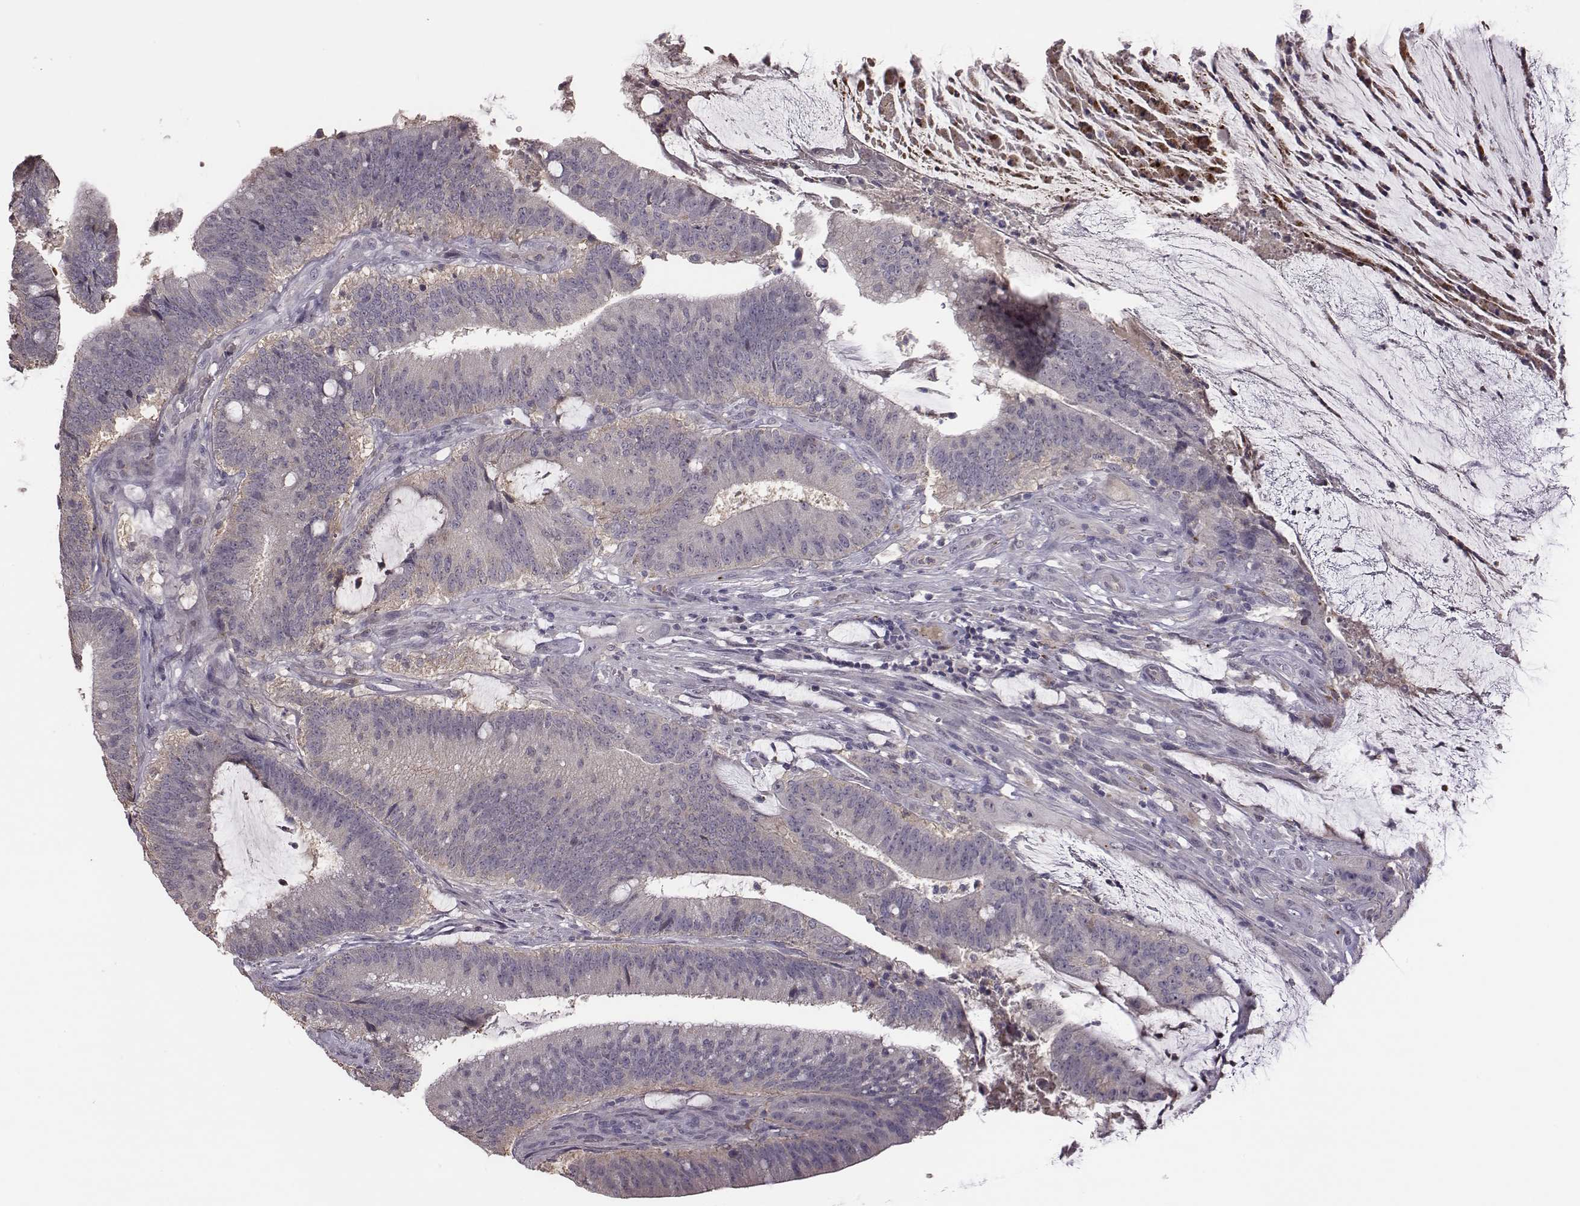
{"staining": {"intensity": "negative", "quantity": "none", "location": "none"}, "tissue": "colorectal cancer", "cell_type": "Tumor cells", "image_type": "cancer", "snomed": [{"axis": "morphology", "description": "Adenocarcinoma, NOS"}, {"axis": "topography", "description": "Colon"}], "caption": "Immunohistochemistry (IHC) histopathology image of human adenocarcinoma (colorectal) stained for a protein (brown), which demonstrates no staining in tumor cells.", "gene": "KMO", "patient": {"sex": "female", "age": 43}}